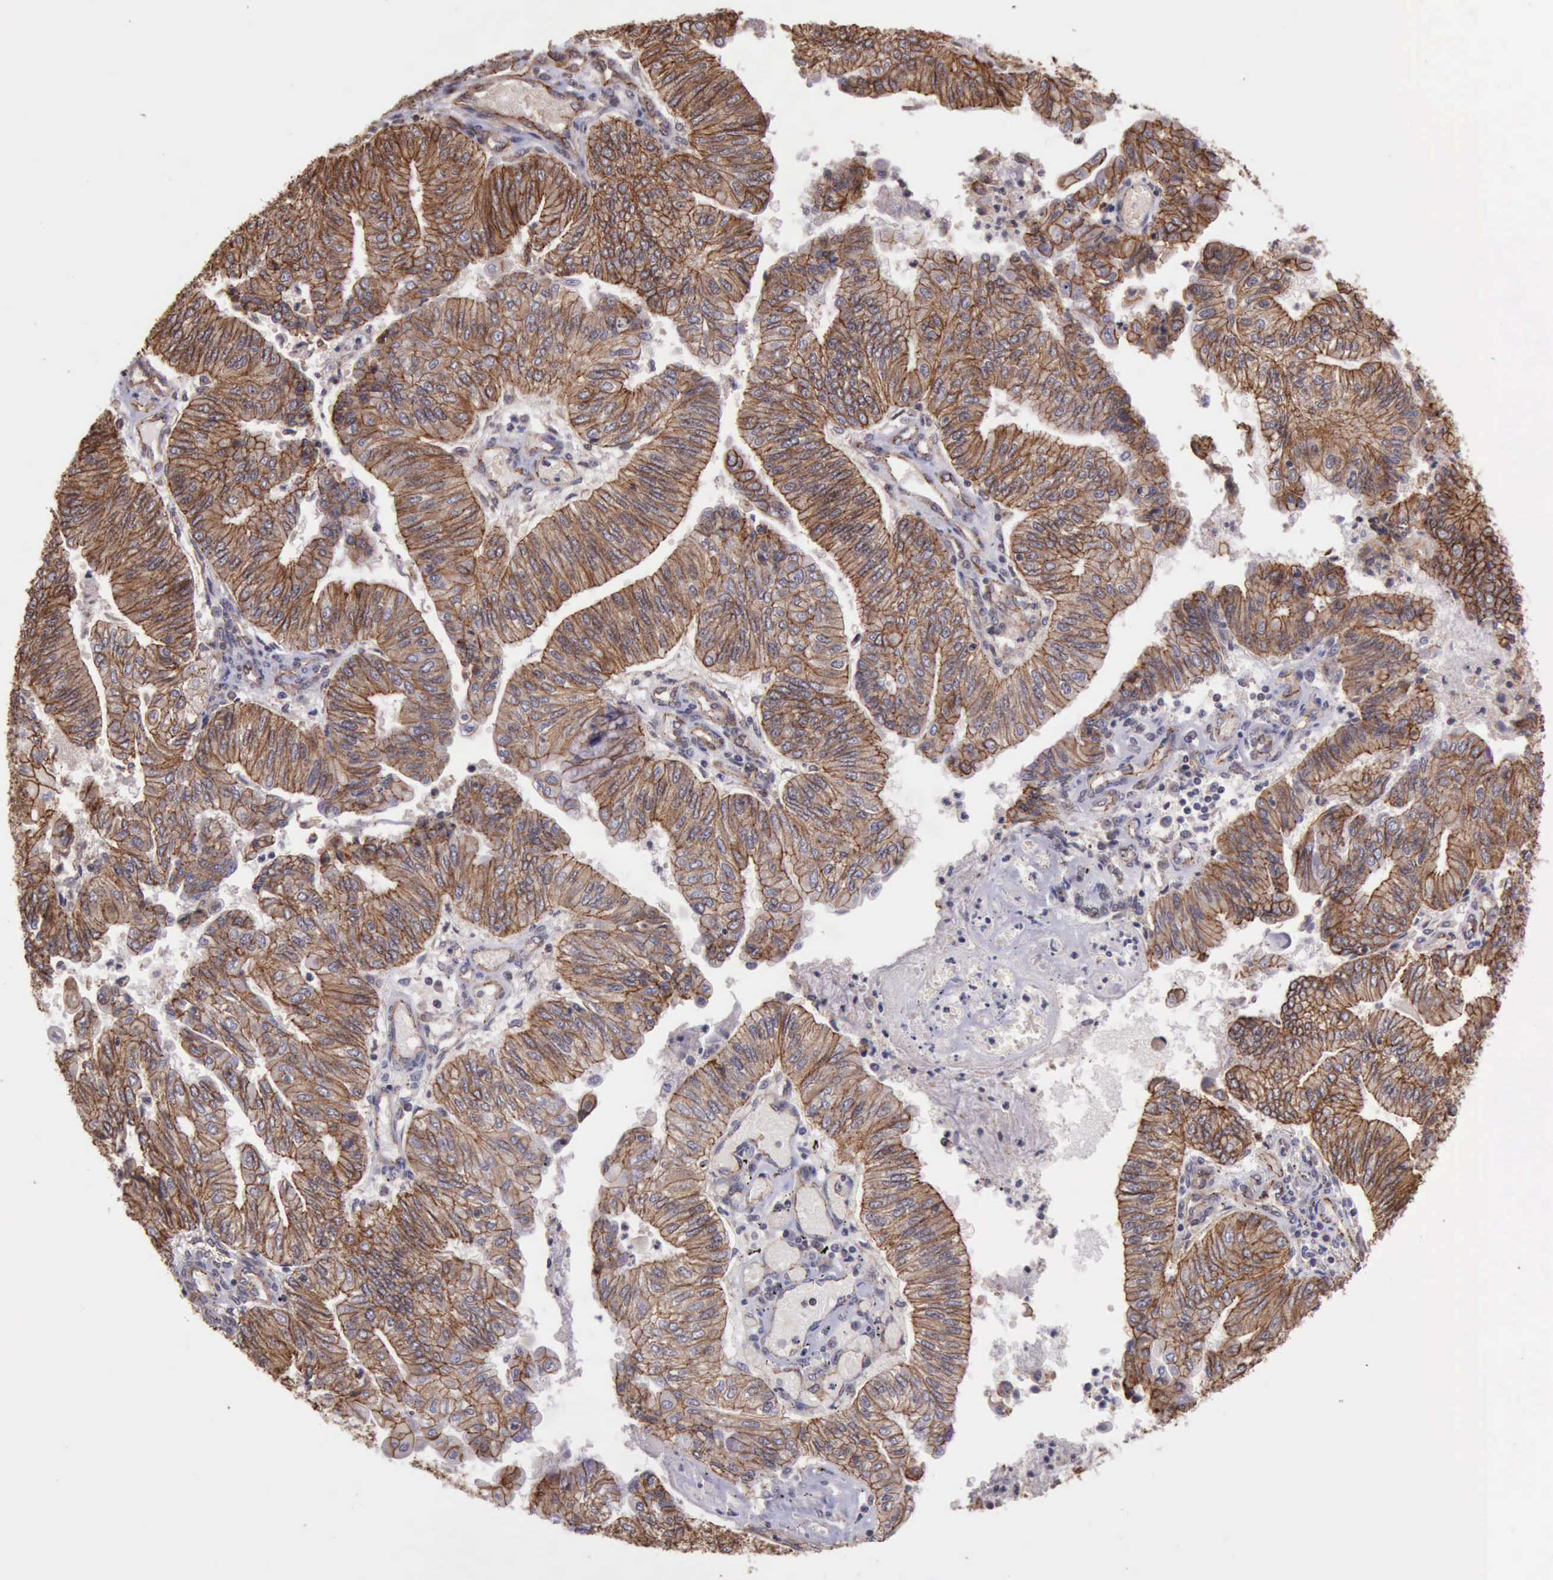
{"staining": {"intensity": "moderate", "quantity": ">75%", "location": "cytoplasmic/membranous"}, "tissue": "endometrial cancer", "cell_type": "Tumor cells", "image_type": "cancer", "snomed": [{"axis": "morphology", "description": "Adenocarcinoma, NOS"}, {"axis": "topography", "description": "Endometrium"}], "caption": "Human endometrial cancer (adenocarcinoma) stained with a brown dye displays moderate cytoplasmic/membranous positive staining in about >75% of tumor cells.", "gene": "CTNNB1", "patient": {"sex": "female", "age": 59}}